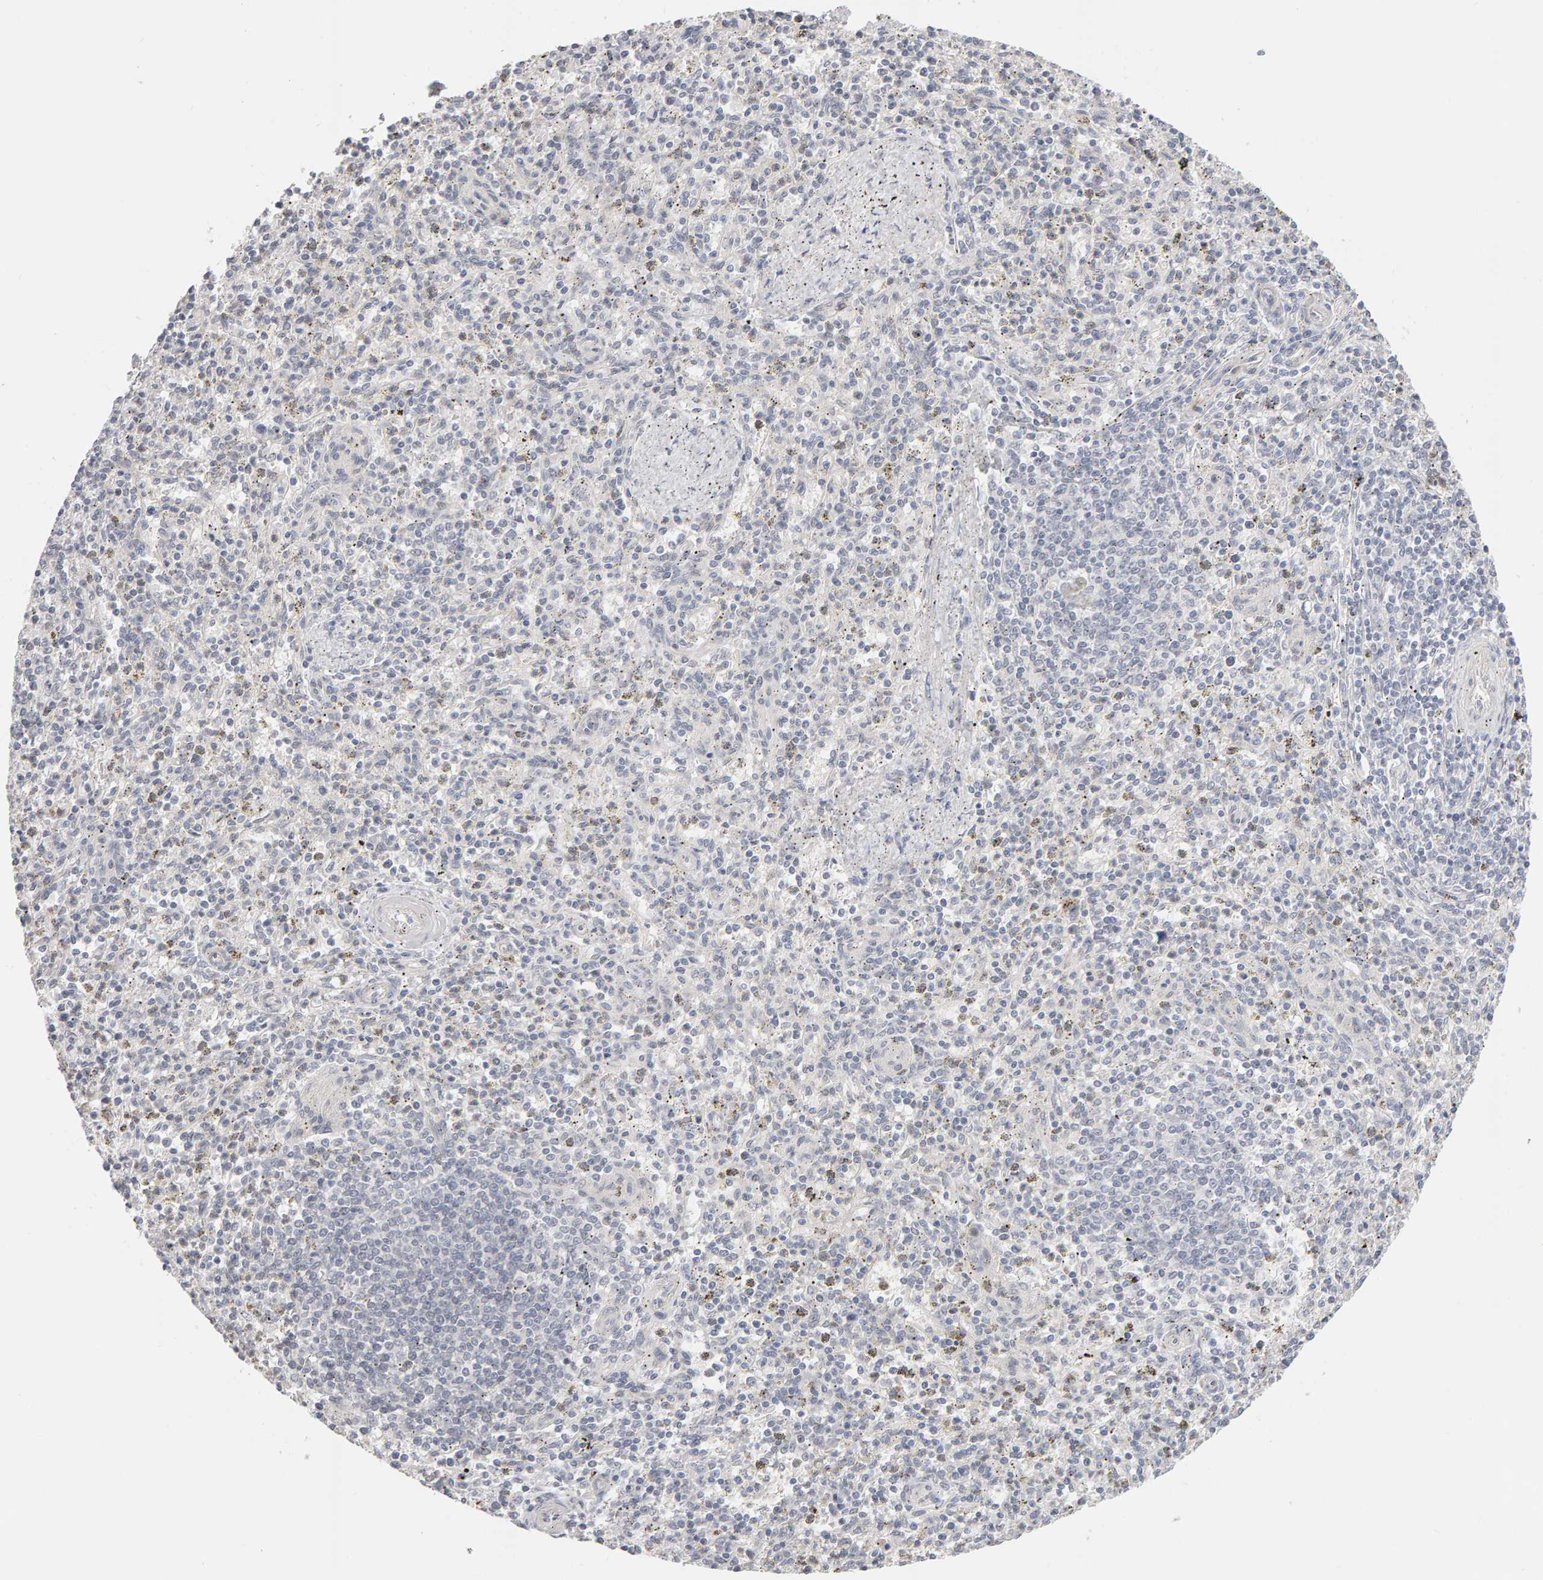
{"staining": {"intensity": "negative", "quantity": "none", "location": "none"}, "tissue": "spleen", "cell_type": "Cells in red pulp", "image_type": "normal", "snomed": [{"axis": "morphology", "description": "Normal tissue, NOS"}, {"axis": "topography", "description": "Spleen"}], "caption": "Immunohistochemical staining of unremarkable human spleen reveals no significant expression in cells in red pulp.", "gene": "HNF4A", "patient": {"sex": "male", "age": 72}}